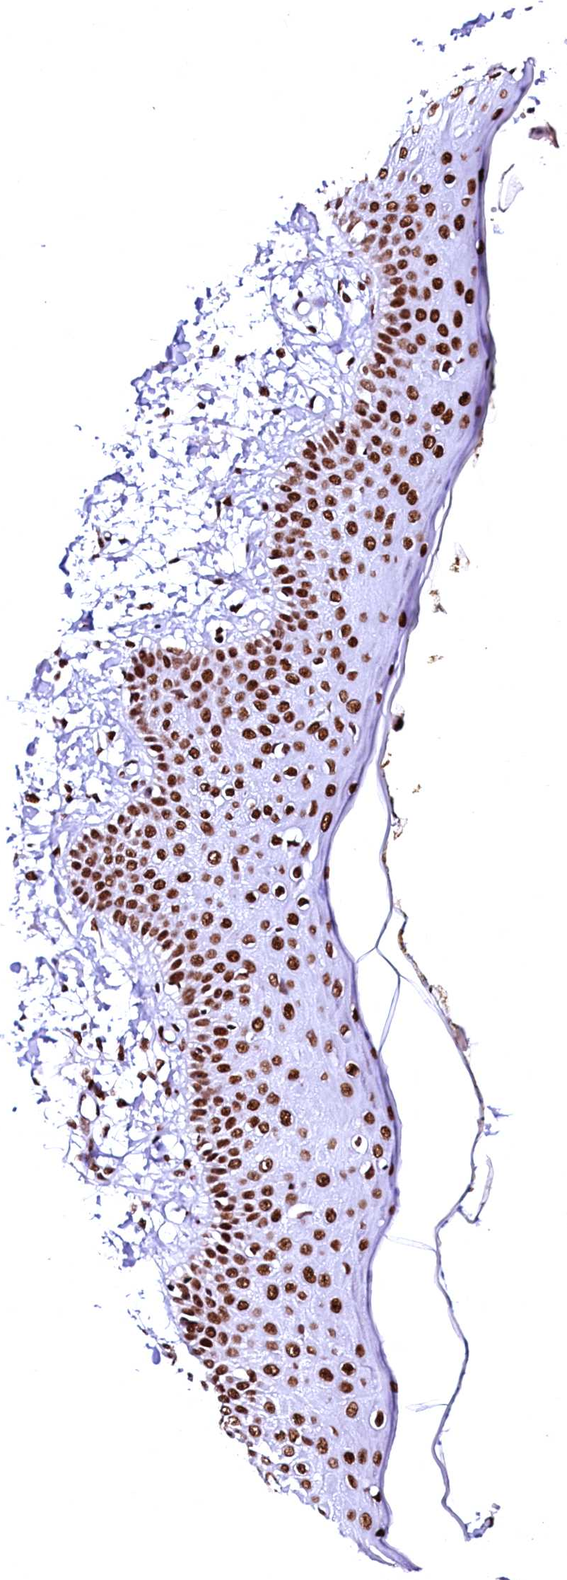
{"staining": {"intensity": "strong", "quantity": ">75%", "location": "nuclear"}, "tissue": "skin", "cell_type": "Fibroblasts", "image_type": "normal", "snomed": [{"axis": "morphology", "description": "Normal tissue, NOS"}, {"axis": "morphology", "description": "Squamous cell carcinoma, NOS"}, {"axis": "topography", "description": "Skin"}, {"axis": "topography", "description": "Peripheral nerve tissue"}], "caption": "Immunohistochemical staining of benign skin displays >75% levels of strong nuclear protein expression in about >75% of fibroblasts. (Stains: DAB in brown, nuclei in blue, Microscopy: brightfield microscopy at high magnification).", "gene": "CPSF6", "patient": {"sex": "male", "age": 83}}